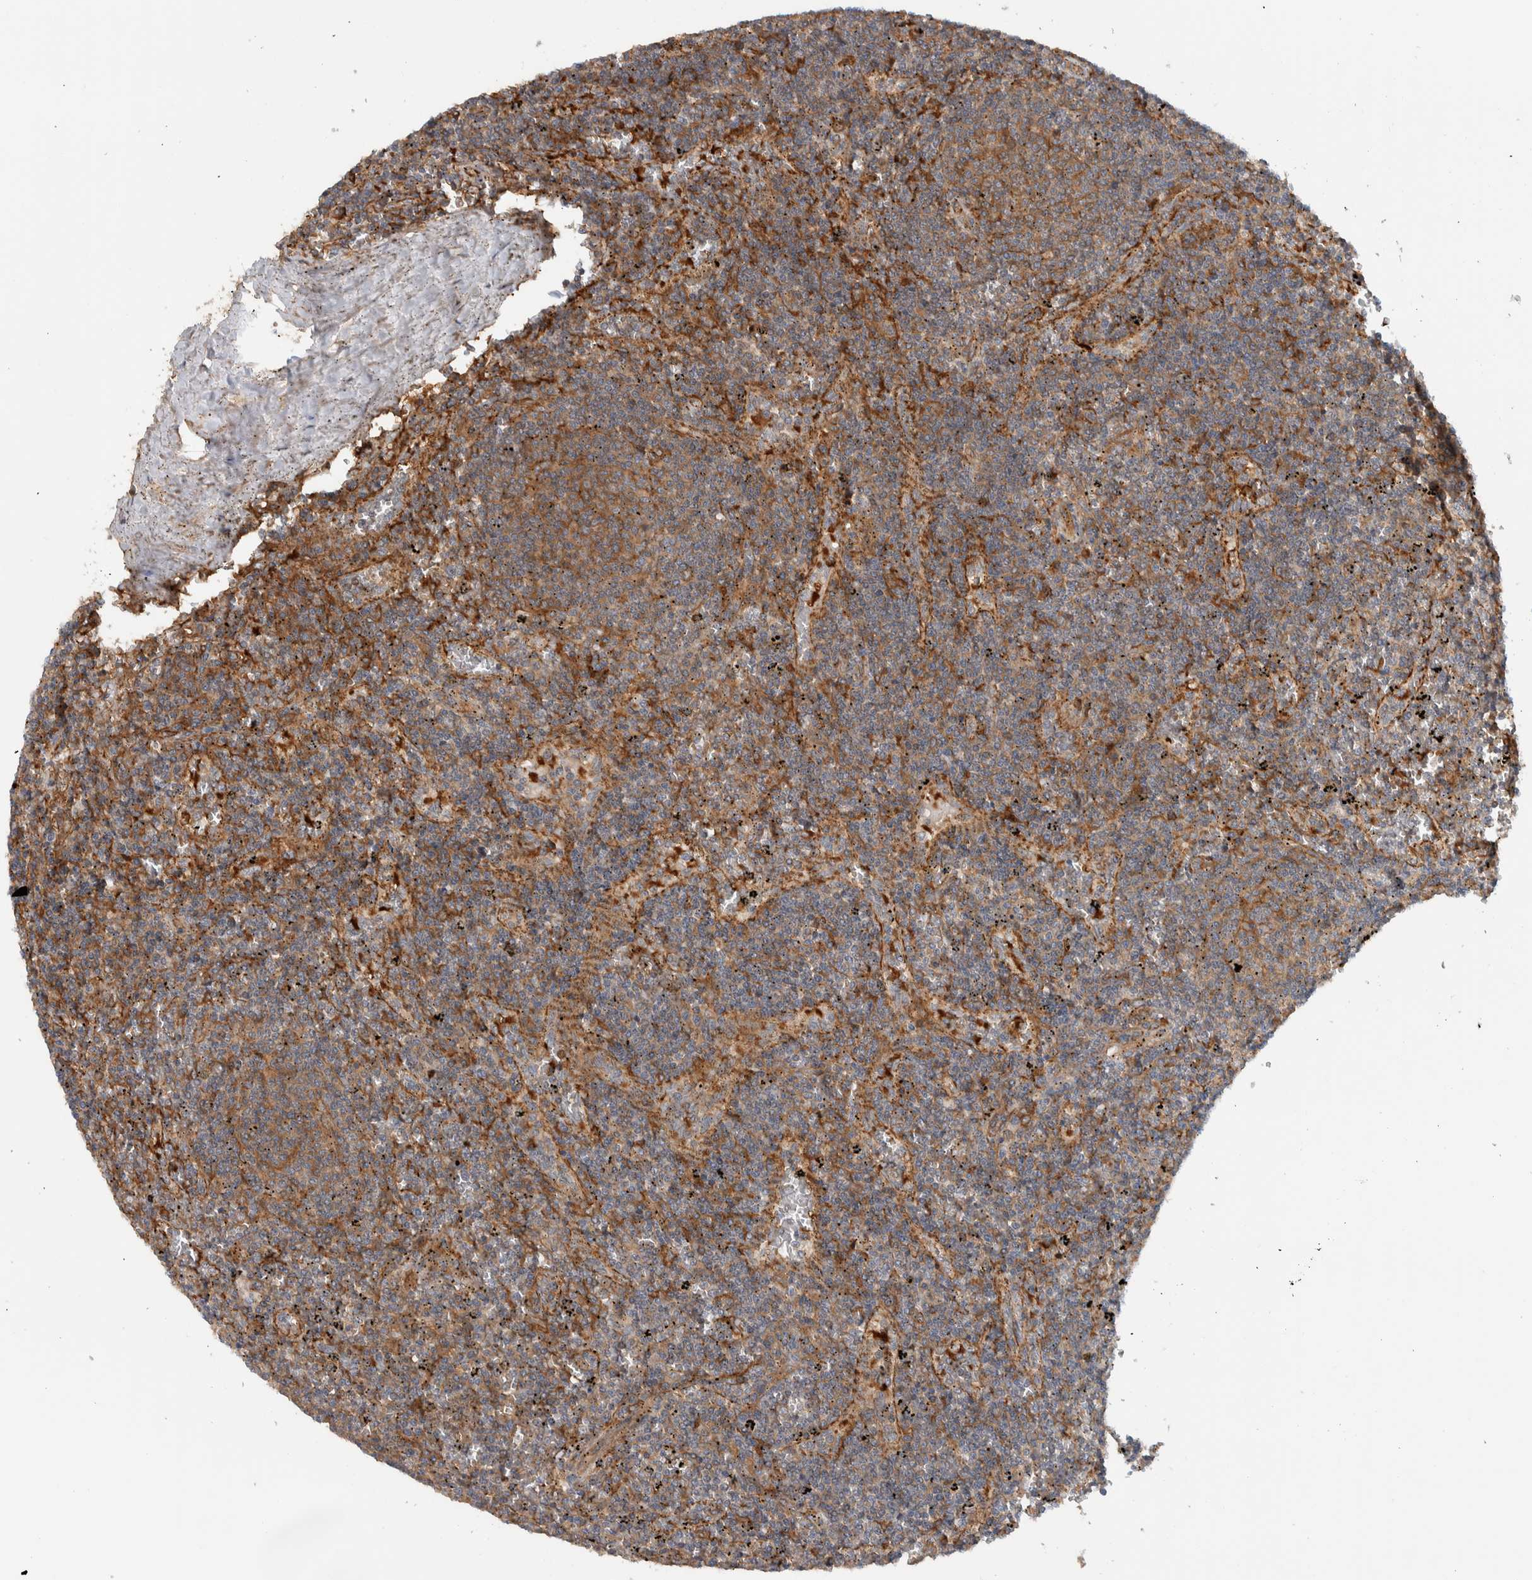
{"staining": {"intensity": "moderate", "quantity": ">75%", "location": "cytoplasmic/membranous"}, "tissue": "lymphoma", "cell_type": "Tumor cells", "image_type": "cancer", "snomed": [{"axis": "morphology", "description": "Malignant lymphoma, non-Hodgkin's type, Low grade"}, {"axis": "topography", "description": "Spleen"}], "caption": "Protein staining demonstrates moderate cytoplasmic/membranous positivity in approximately >75% of tumor cells in lymphoma.", "gene": "MPRIP", "patient": {"sex": "female", "age": 50}}